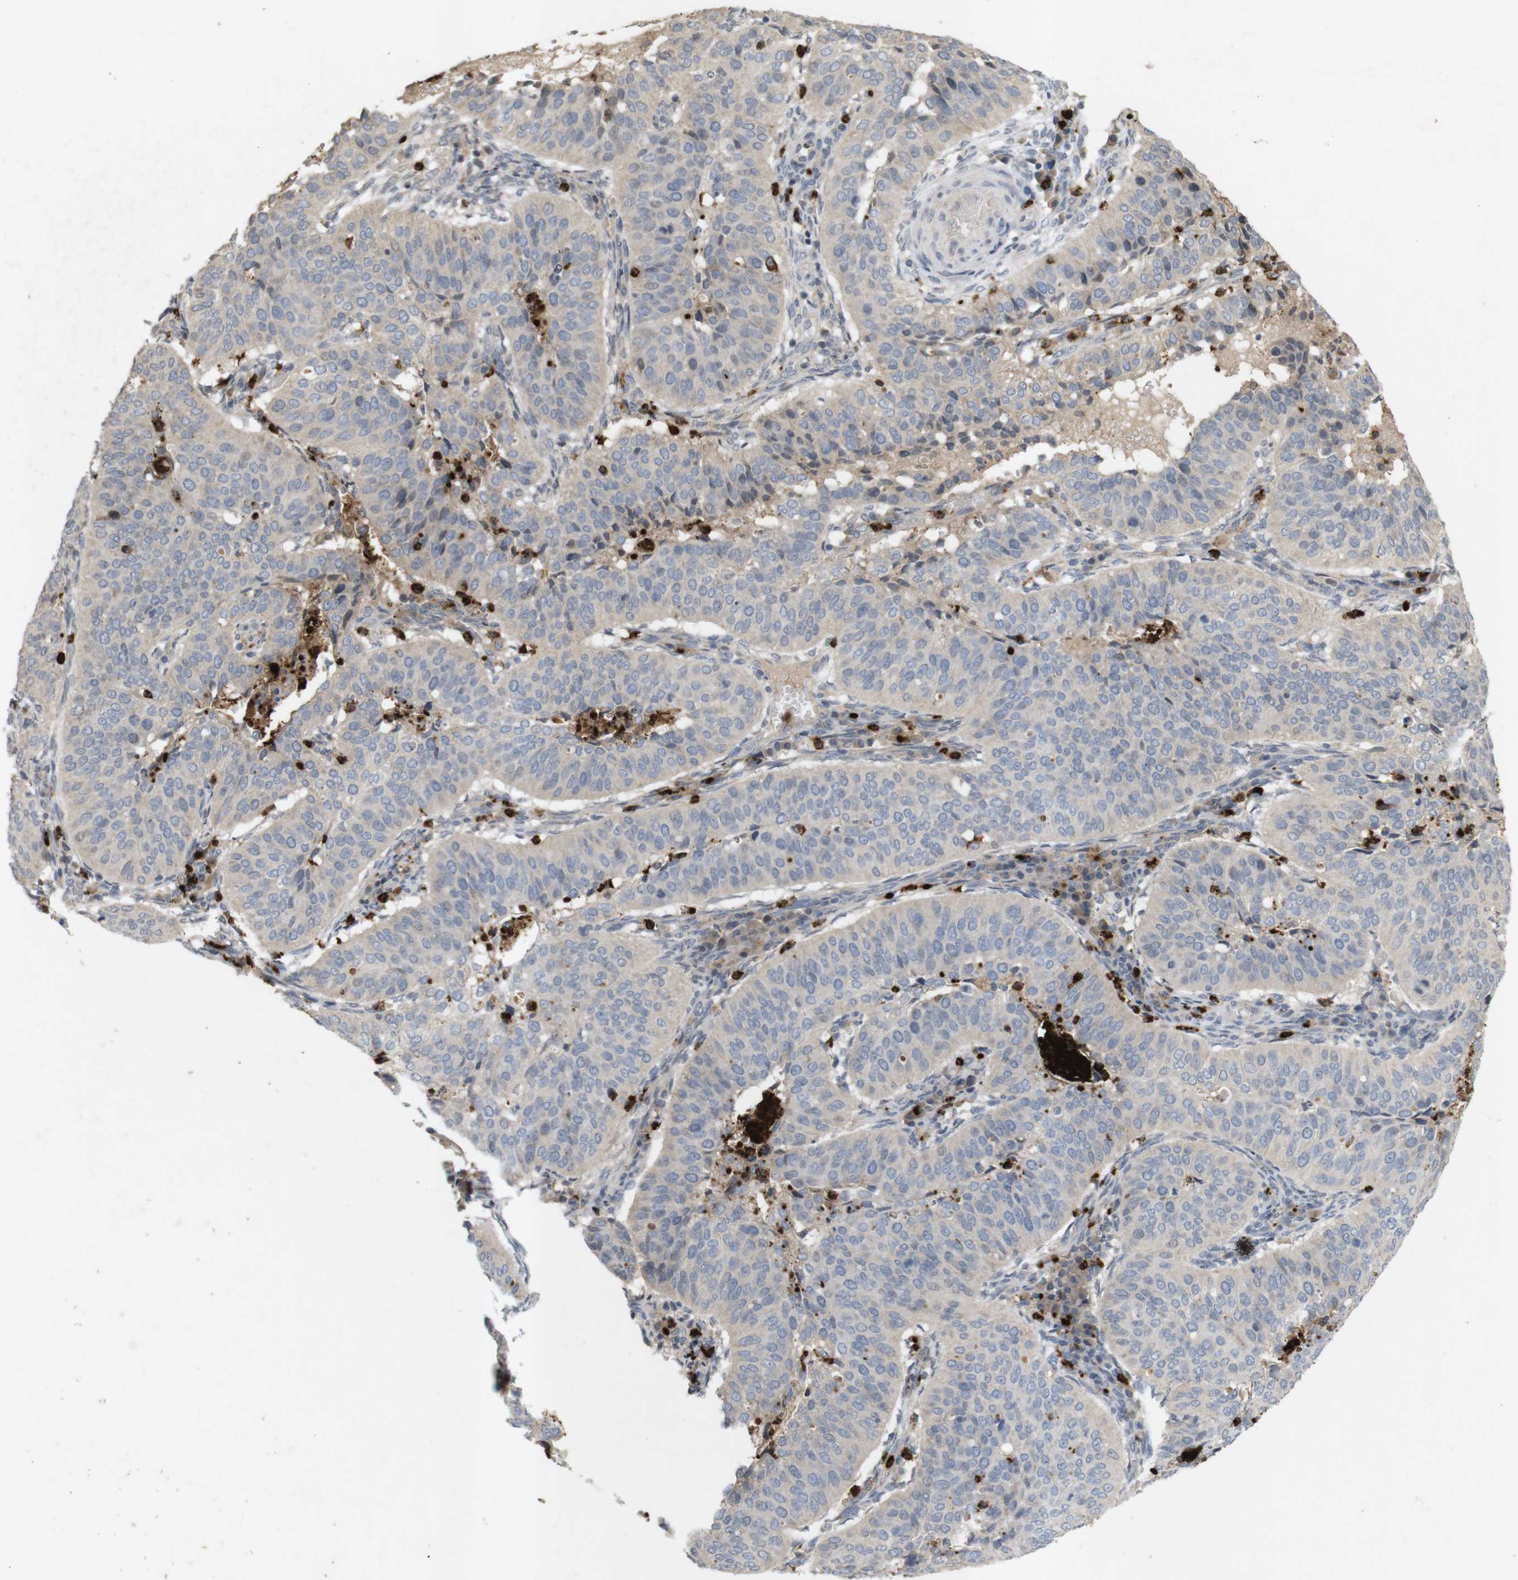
{"staining": {"intensity": "negative", "quantity": "none", "location": "none"}, "tissue": "cervical cancer", "cell_type": "Tumor cells", "image_type": "cancer", "snomed": [{"axis": "morphology", "description": "Normal tissue, NOS"}, {"axis": "morphology", "description": "Squamous cell carcinoma, NOS"}, {"axis": "topography", "description": "Cervix"}], "caption": "The IHC image has no significant staining in tumor cells of cervical cancer (squamous cell carcinoma) tissue. Brightfield microscopy of immunohistochemistry stained with DAB (brown) and hematoxylin (blue), captured at high magnification.", "gene": "TSPAN14", "patient": {"sex": "female", "age": 39}}